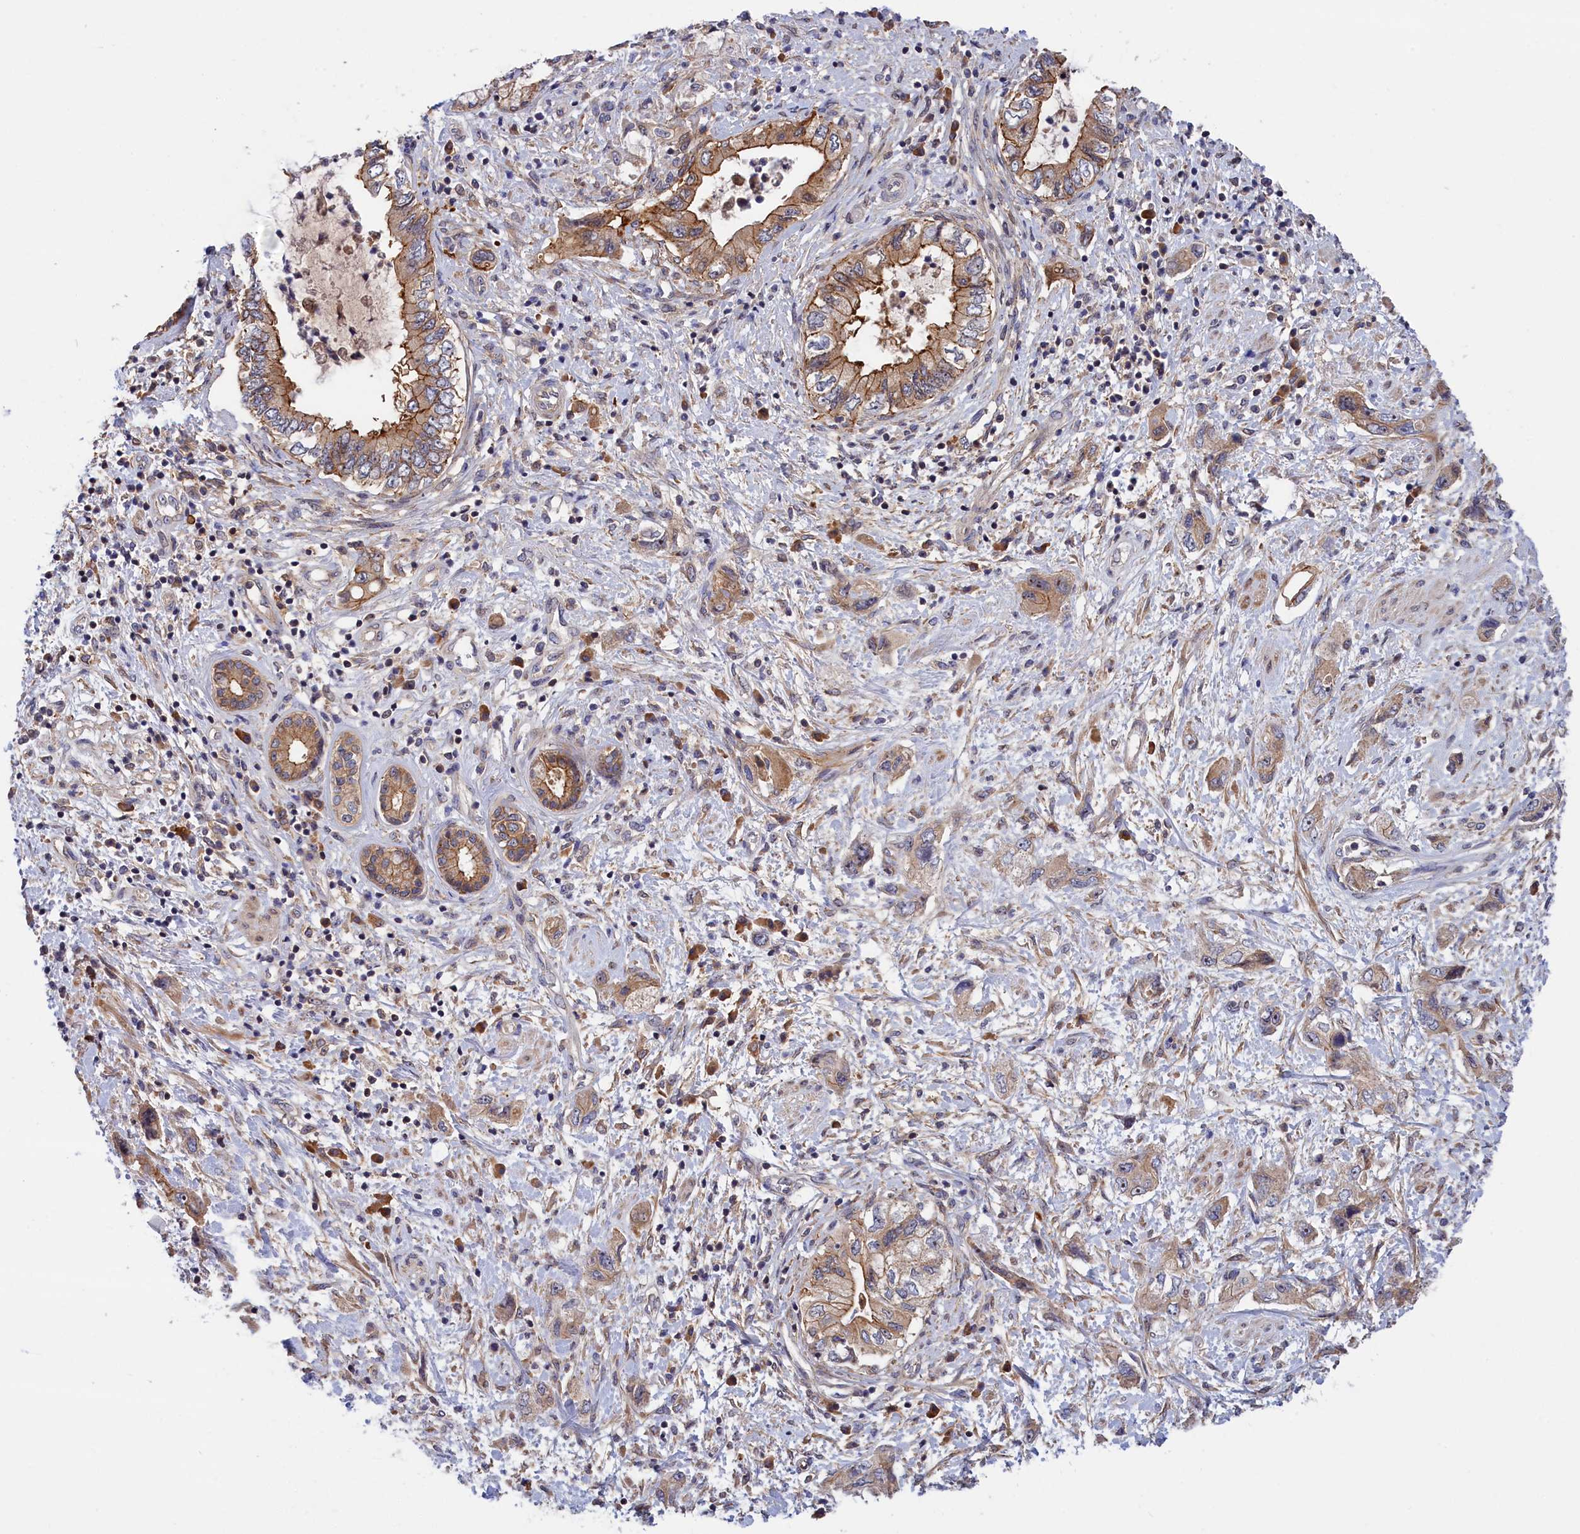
{"staining": {"intensity": "moderate", "quantity": ">75%", "location": "cytoplasmic/membranous"}, "tissue": "pancreatic cancer", "cell_type": "Tumor cells", "image_type": "cancer", "snomed": [{"axis": "morphology", "description": "Adenocarcinoma, NOS"}, {"axis": "topography", "description": "Pancreas"}], "caption": "Protein expression analysis of pancreatic cancer (adenocarcinoma) demonstrates moderate cytoplasmic/membranous staining in approximately >75% of tumor cells.", "gene": "CRACD", "patient": {"sex": "female", "age": 73}}